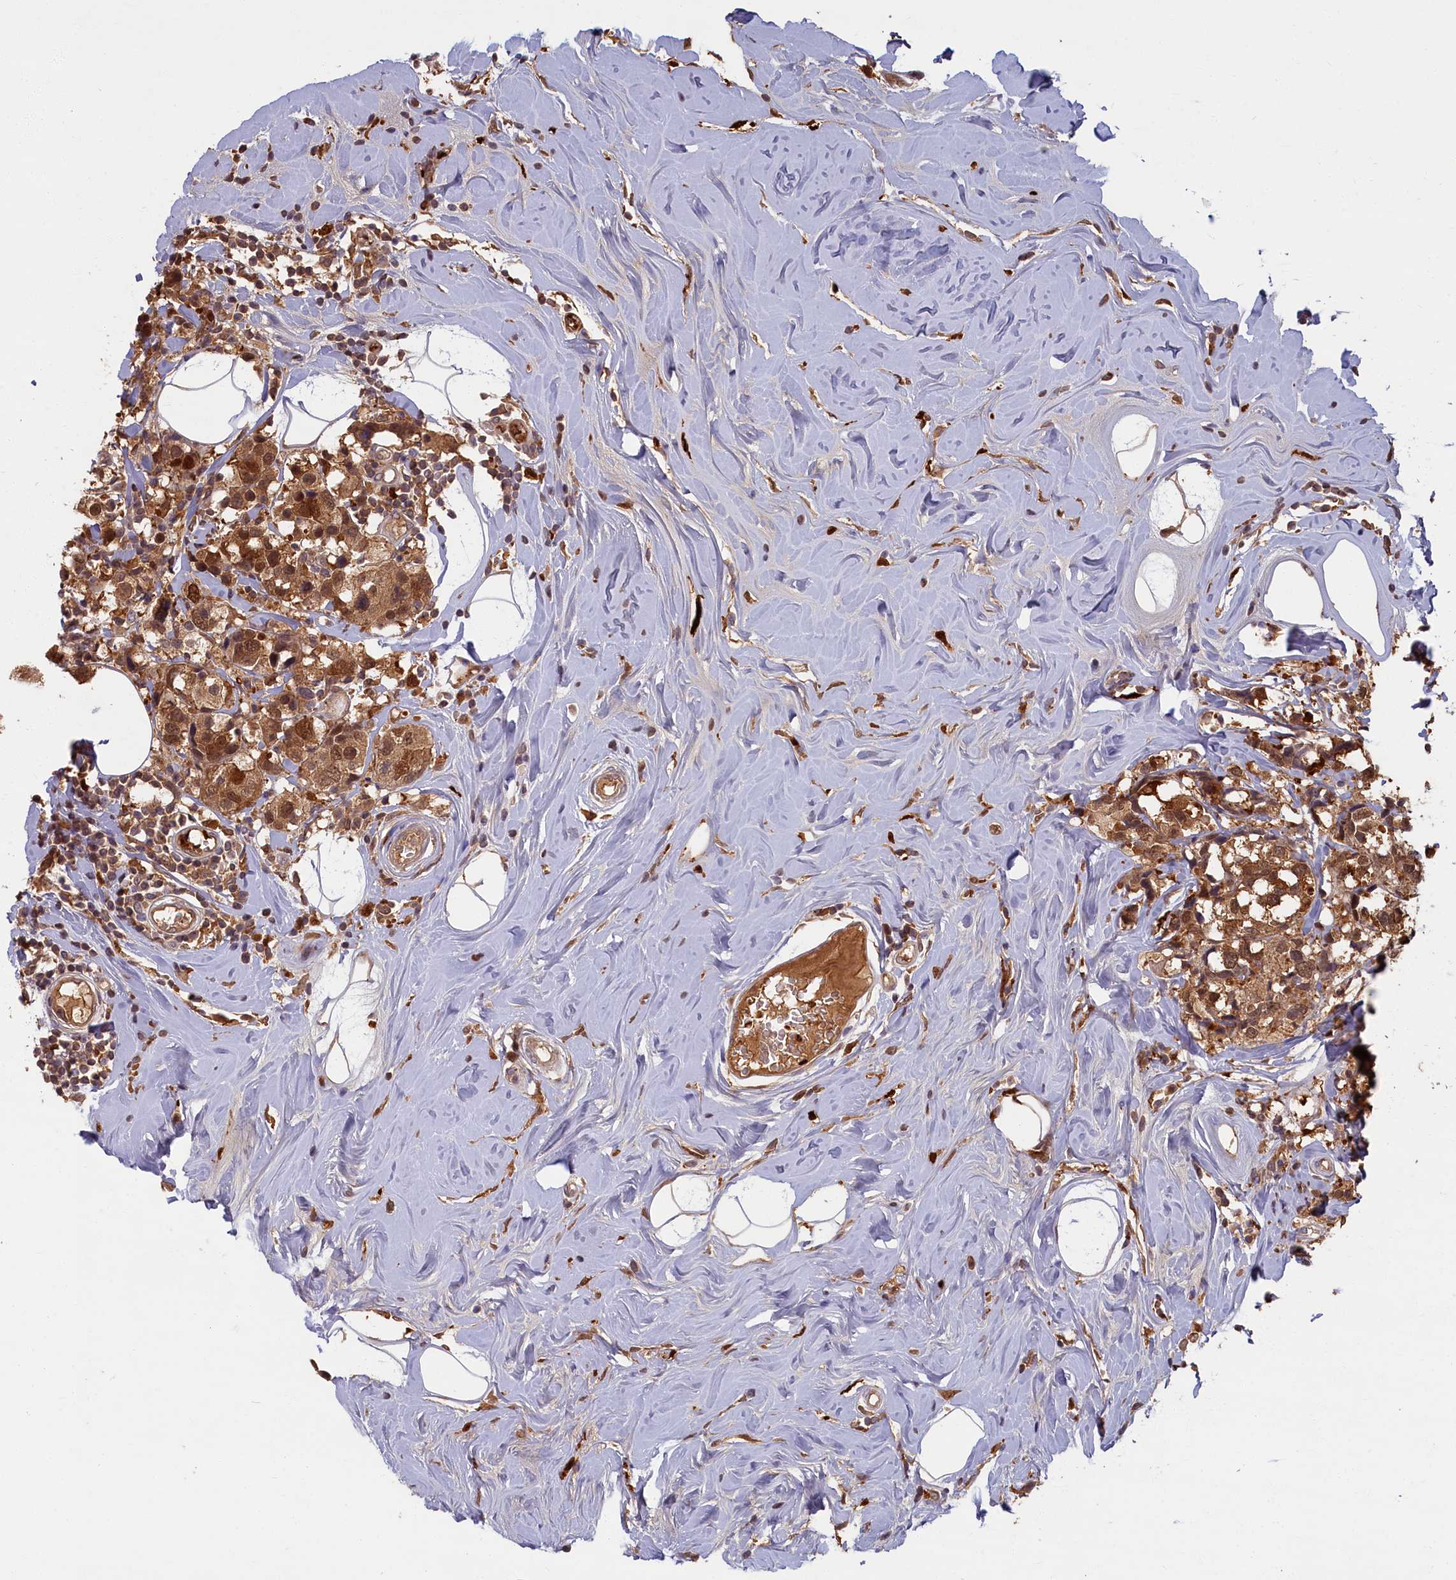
{"staining": {"intensity": "moderate", "quantity": ">75%", "location": "cytoplasmic/membranous,nuclear"}, "tissue": "breast cancer", "cell_type": "Tumor cells", "image_type": "cancer", "snomed": [{"axis": "morphology", "description": "Lobular carcinoma"}, {"axis": "topography", "description": "Breast"}], "caption": "A brown stain shows moderate cytoplasmic/membranous and nuclear staining of a protein in human breast cancer tumor cells.", "gene": "BLVRB", "patient": {"sex": "female", "age": 59}}